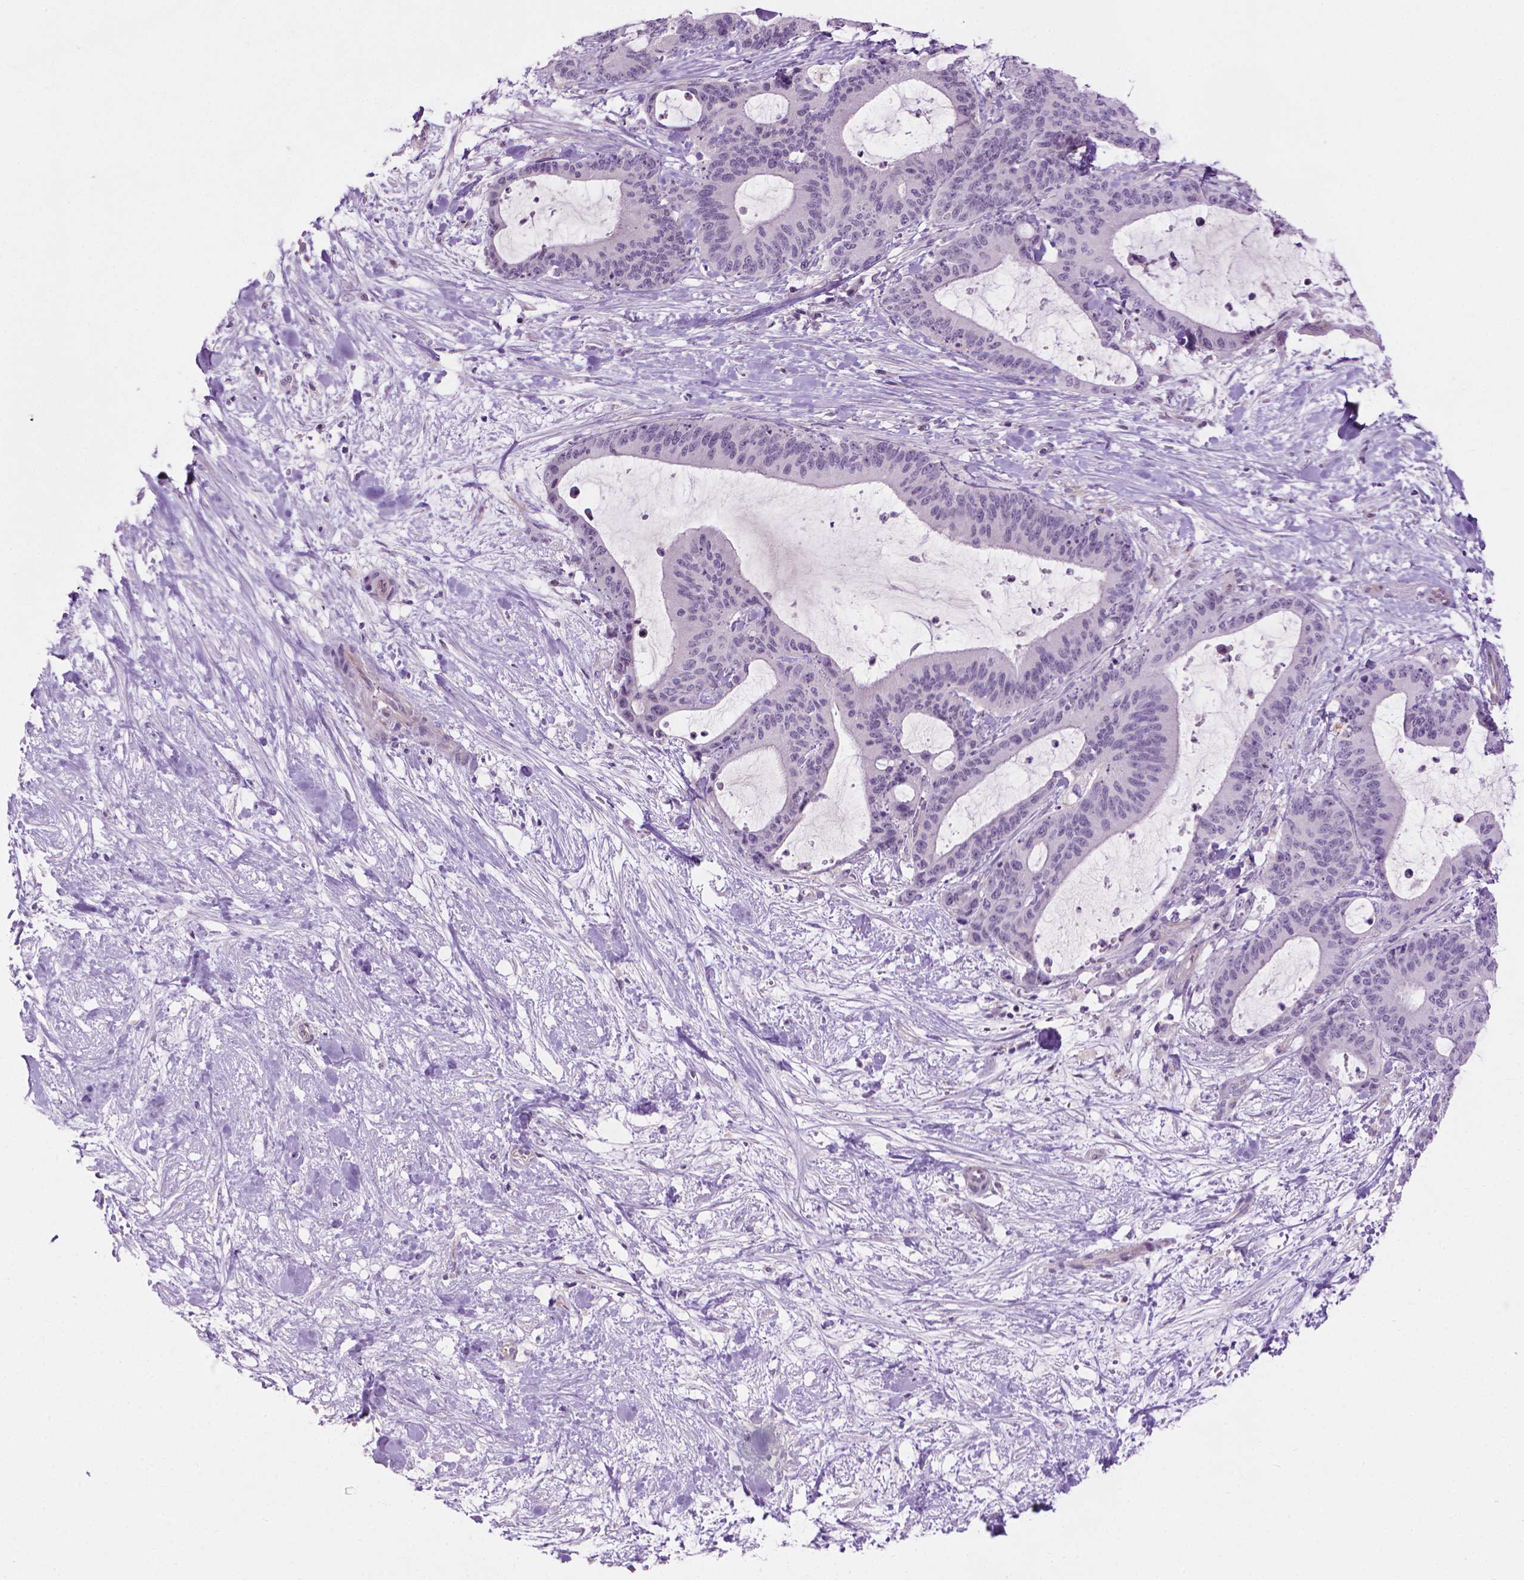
{"staining": {"intensity": "negative", "quantity": "none", "location": "none"}, "tissue": "liver cancer", "cell_type": "Tumor cells", "image_type": "cancer", "snomed": [{"axis": "morphology", "description": "Cholangiocarcinoma"}, {"axis": "topography", "description": "Liver"}], "caption": "Liver cholangiocarcinoma was stained to show a protein in brown. There is no significant expression in tumor cells. (Immunohistochemistry, brightfield microscopy, high magnification).", "gene": "KRT73", "patient": {"sex": "female", "age": 73}}